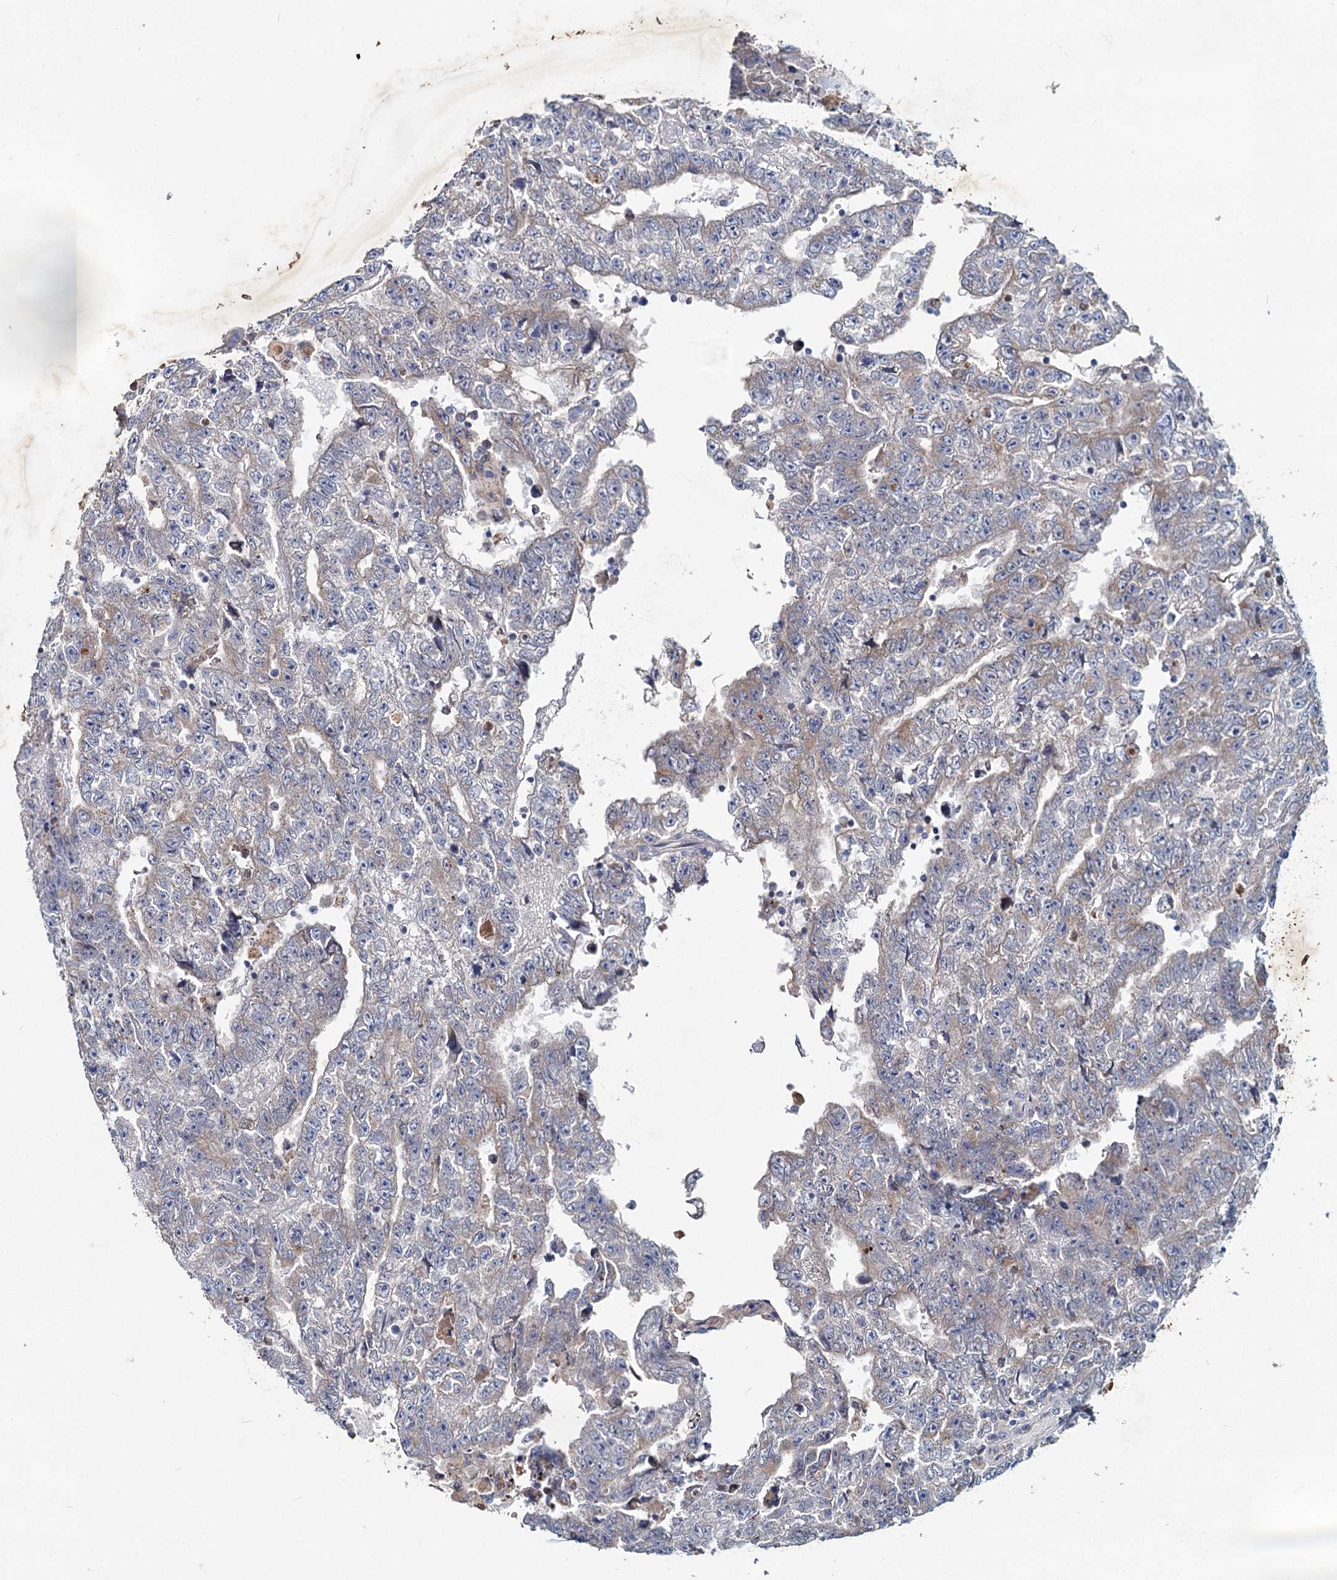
{"staining": {"intensity": "weak", "quantity": "<25%", "location": "cytoplasmic/membranous"}, "tissue": "testis cancer", "cell_type": "Tumor cells", "image_type": "cancer", "snomed": [{"axis": "morphology", "description": "Carcinoma, Embryonal, NOS"}, {"axis": "topography", "description": "Testis"}], "caption": "Testis embryonal carcinoma was stained to show a protein in brown. There is no significant staining in tumor cells. Nuclei are stained in blue.", "gene": "TMX2", "patient": {"sex": "male", "age": 25}}